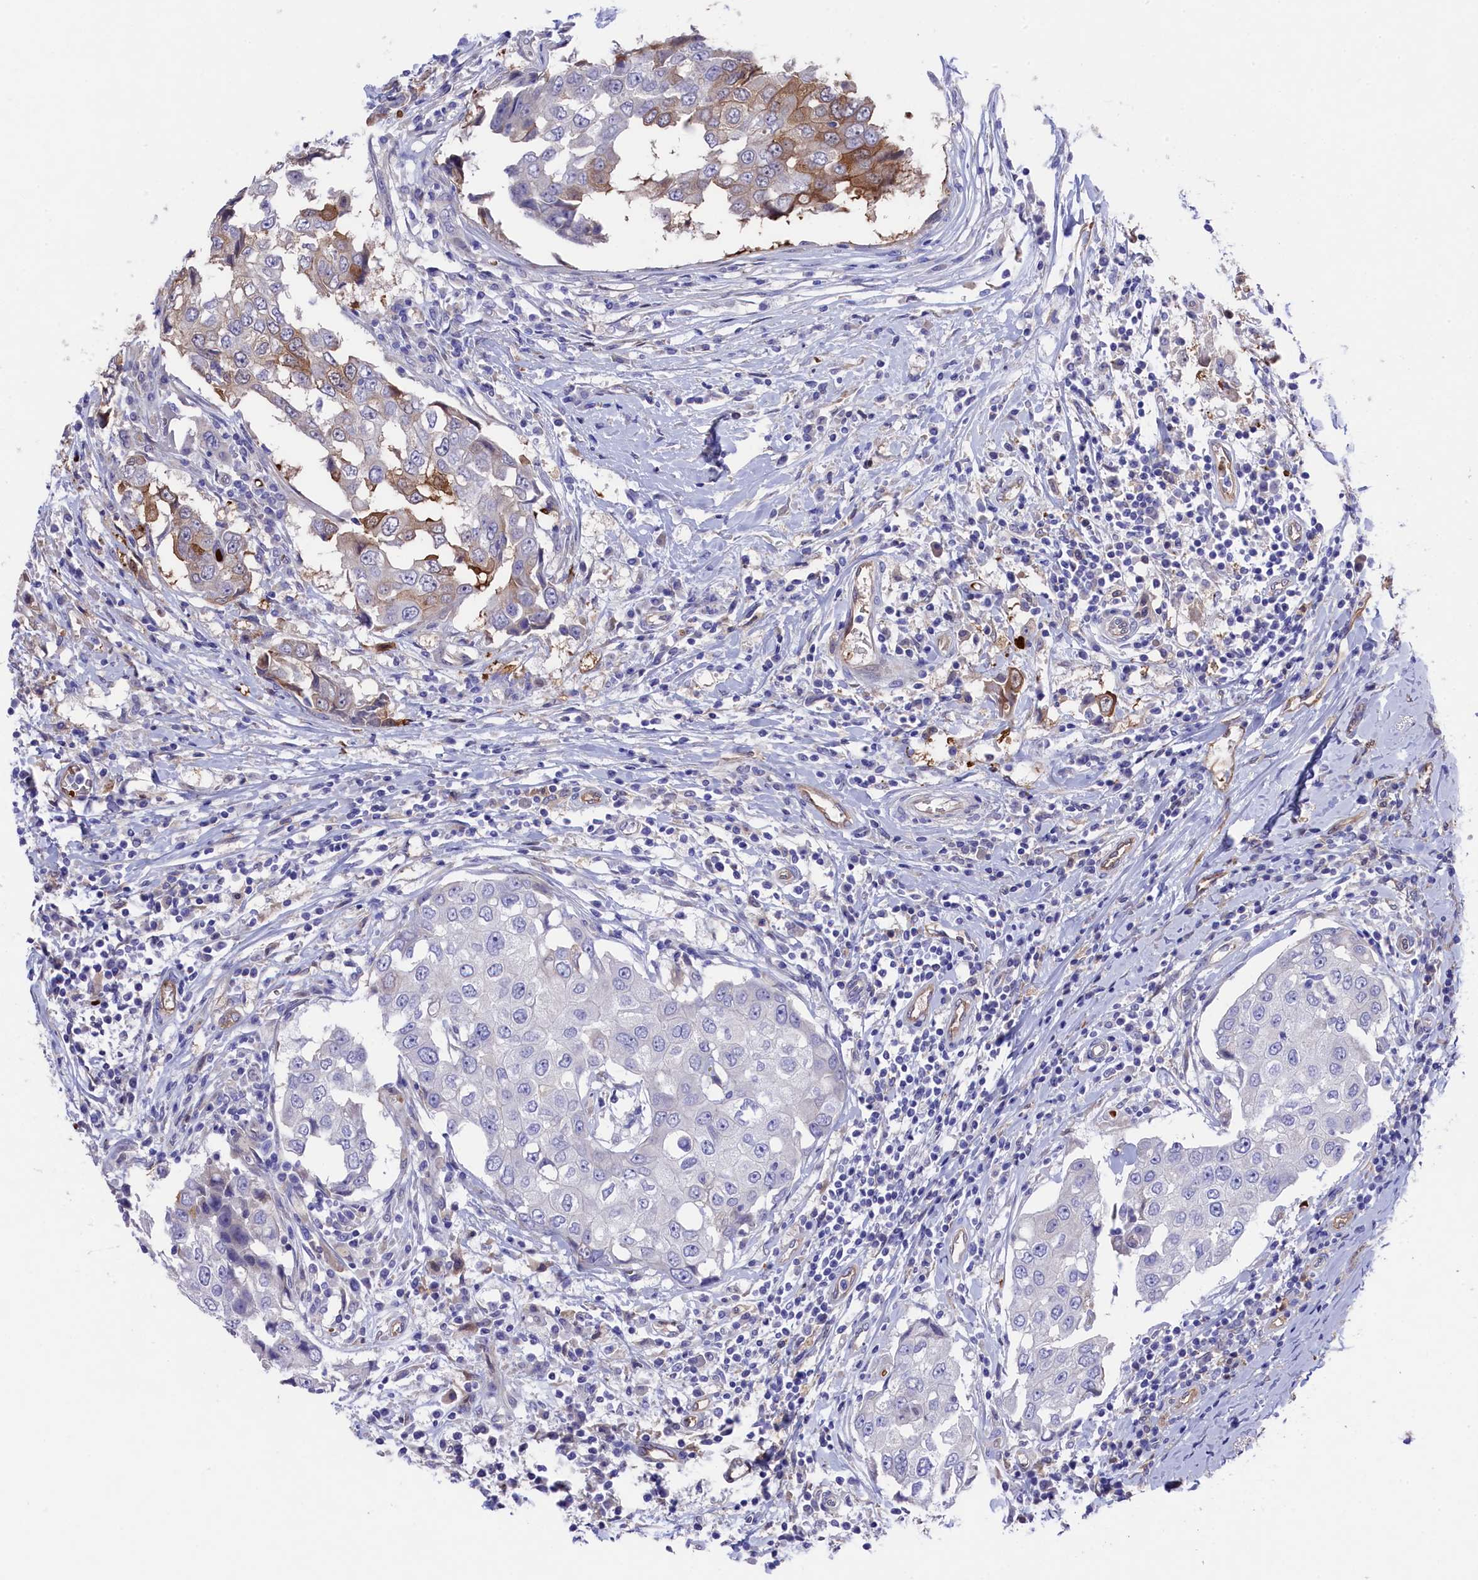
{"staining": {"intensity": "moderate", "quantity": "<25%", "location": "cytoplasmic/membranous"}, "tissue": "breast cancer", "cell_type": "Tumor cells", "image_type": "cancer", "snomed": [{"axis": "morphology", "description": "Duct carcinoma"}, {"axis": "topography", "description": "Breast"}], "caption": "Human breast cancer stained with a brown dye demonstrates moderate cytoplasmic/membranous positive positivity in approximately <25% of tumor cells.", "gene": "LHFPL4", "patient": {"sex": "female", "age": 27}}